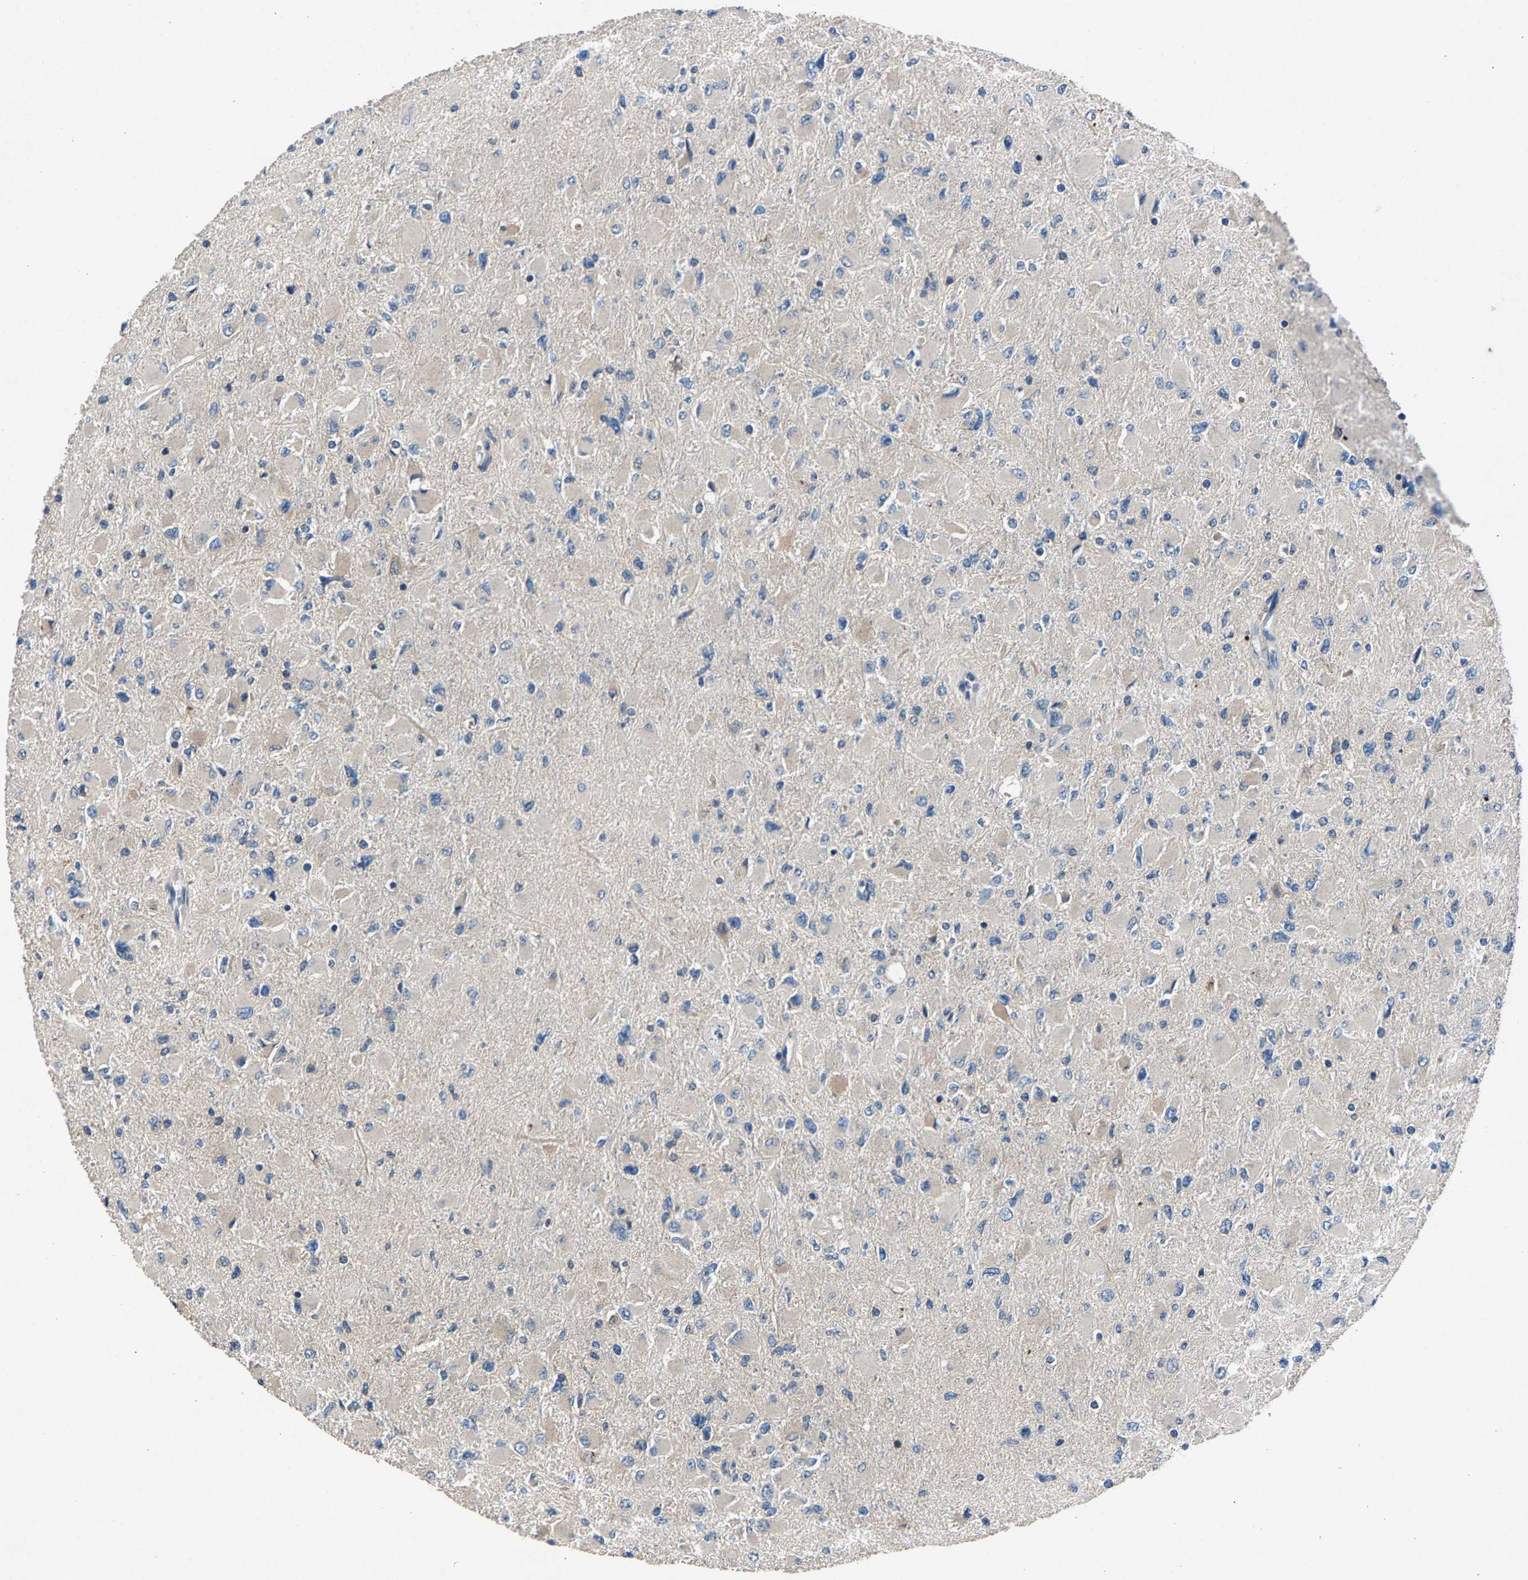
{"staining": {"intensity": "negative", "quantity": "none", "location": "none"}, "tissue": "glioma", "cell_type": "Tumor cells", "image_type": "cancer", "snomed": [{"axis": "morphology", "description": "Glioma, malignant, High grade"}, {"axis": "topography", "description": "Cerebral cortex"}], "caption": "This is a histopathology image of immunohistochemistry staining of malignant glioma (high-grade), which shows no expression in tumor cells.", "gene": "PRXL2C", "patient": {"sex": "female", "age": 36}}